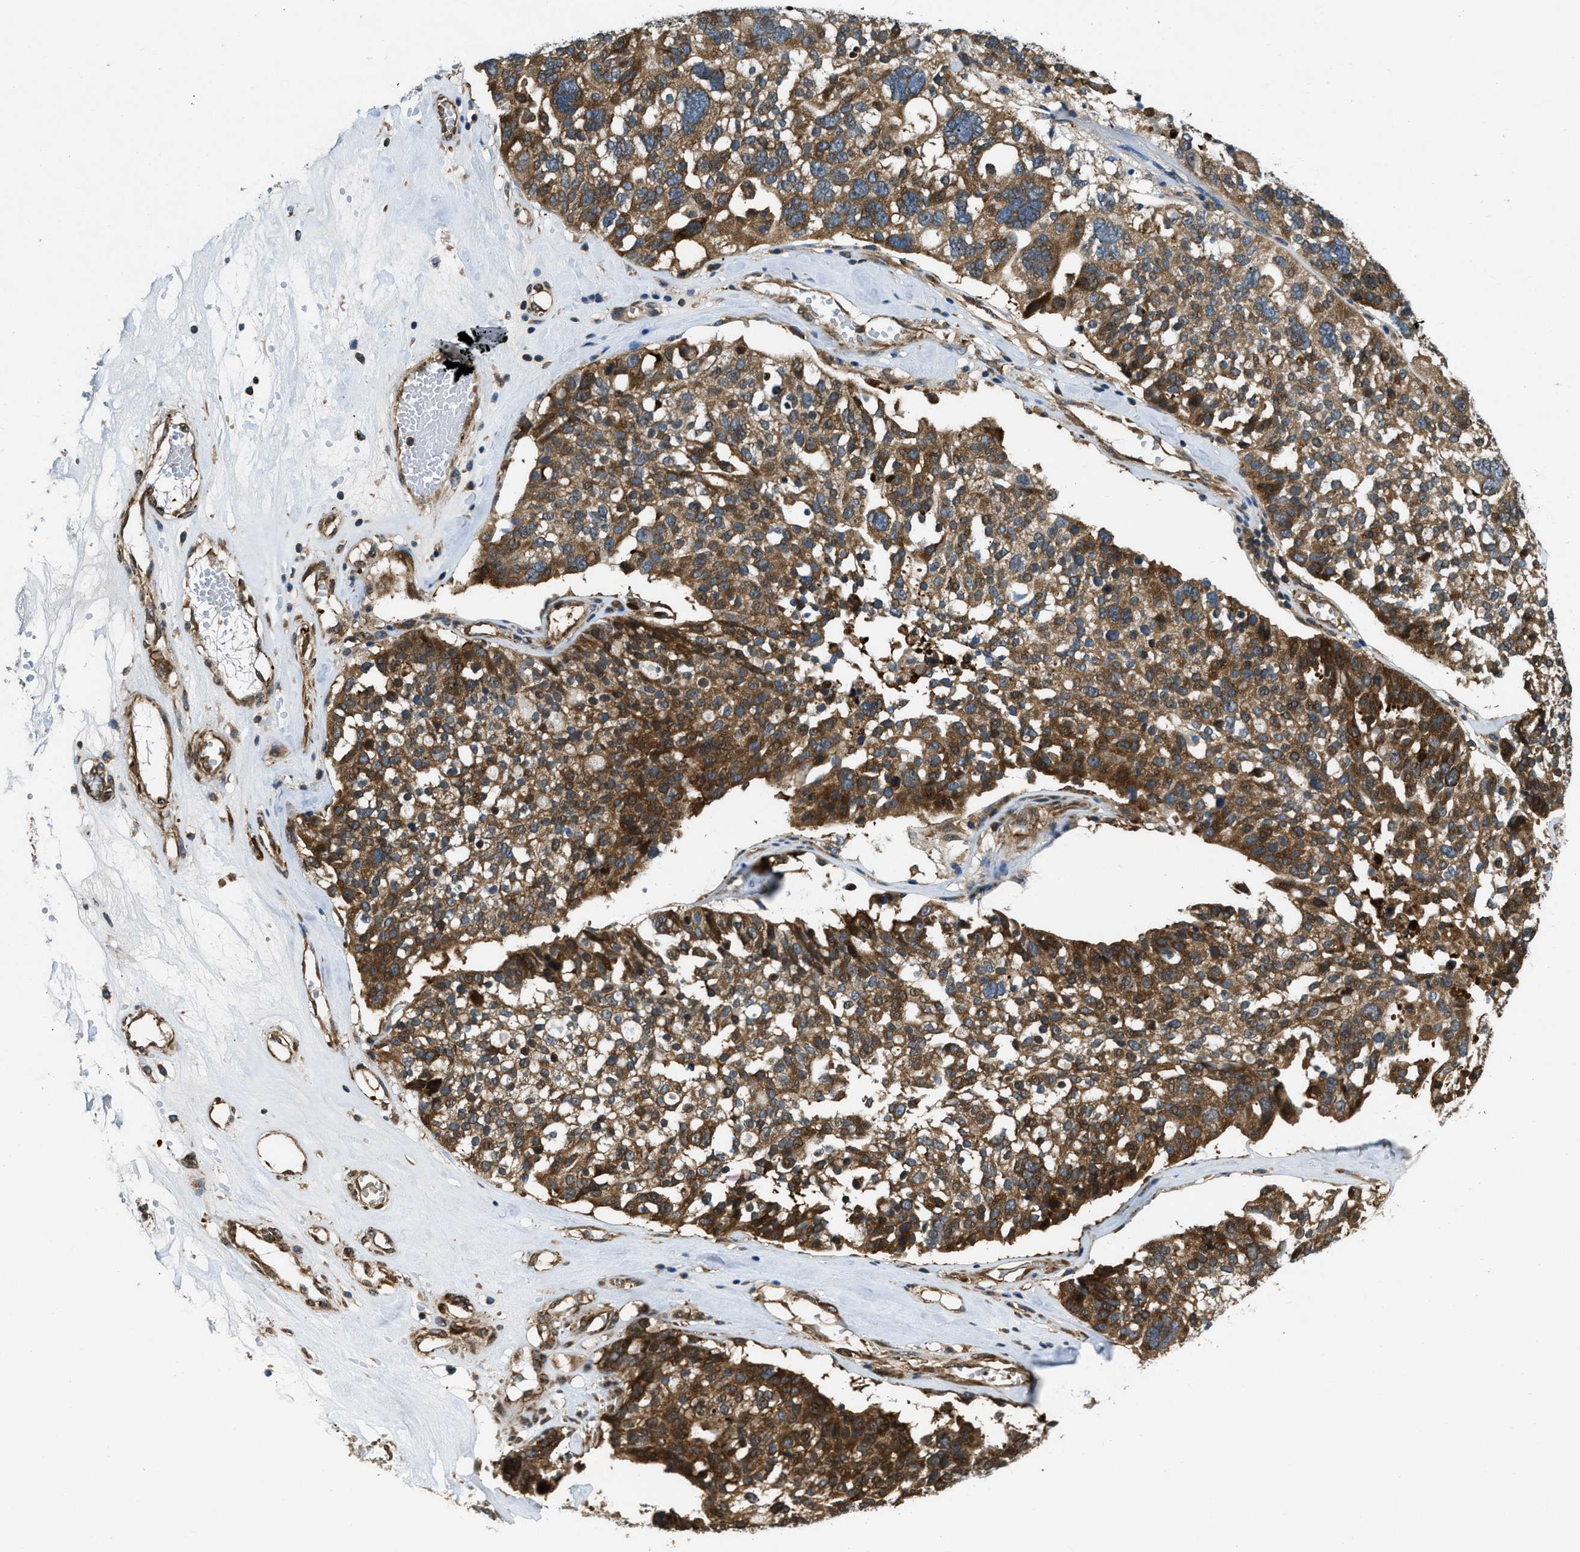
{"staining": {"intensity": "moderate", "quantity": ">75%", "location": "cytoplasmic/membranous"}, "tissue": "ovarian cancer", "cell_type": "Tumor cells", "image_type": "cancer", "snomed": [{"axis": "morphology", "description": "Cystadenocarcinoma, serous, NOS"}, {"axis": "topography", "description": "Ovary"}], "caption": "Human ovarian cancer (serous cystadenocarcinoma) stained with a brown dye shows moderate cytoplasmic/membranous positive expression in about >75% of tumor cells.", "gene": "RASGRF2", "patient": {"sex": "female", "age": 59}}